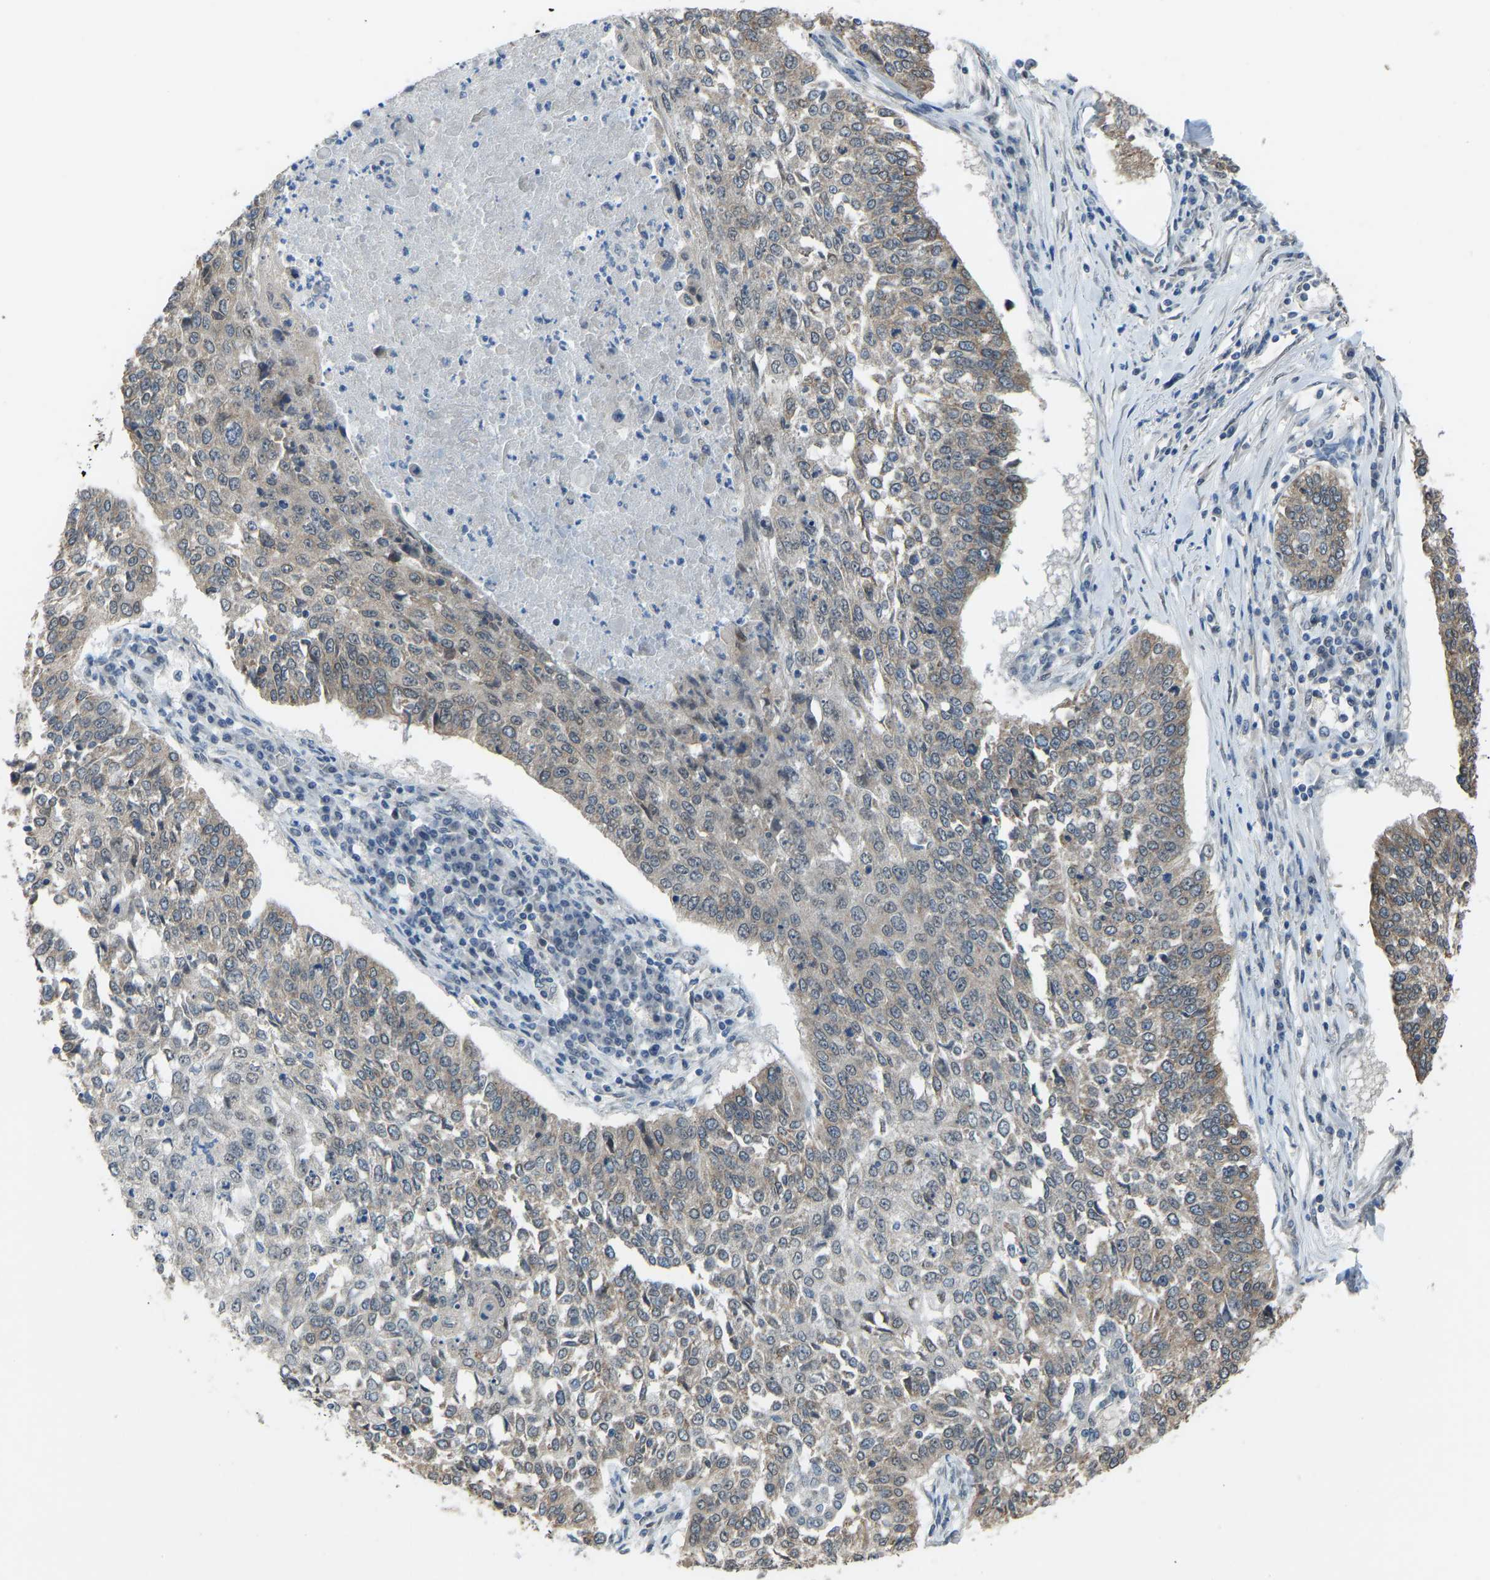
{"staining": {"intensity": "weak", "quantity": "25%-75%", "location": "cytoplasmic/membranous"}, "tissue": "lung cancer", "cell_type": "Tumor cells", "image_type": "cancer", "snomed": [{"axis": "morphology", "description": "Normal tissue, NOS"}, {"axis": "morphology", "description": "Squamous cell carcinoma, NOS"}, {"axis": "topography", "description": "Cartilage tissue"}, {"axis": "topography", "description": "Bronchus"}, {"axis": "topography", "description": "Lung"}], "caption": "This histopathology image reveals immunohistochemistry (IHC) staining of human squamous cell carcinoma (lung), with low weak cytoplasmic/membranous expression in approximately 25%-75% of tumor cells.", "gene": "KPNA6", "patient": {"sex": "female", "age": 49}}